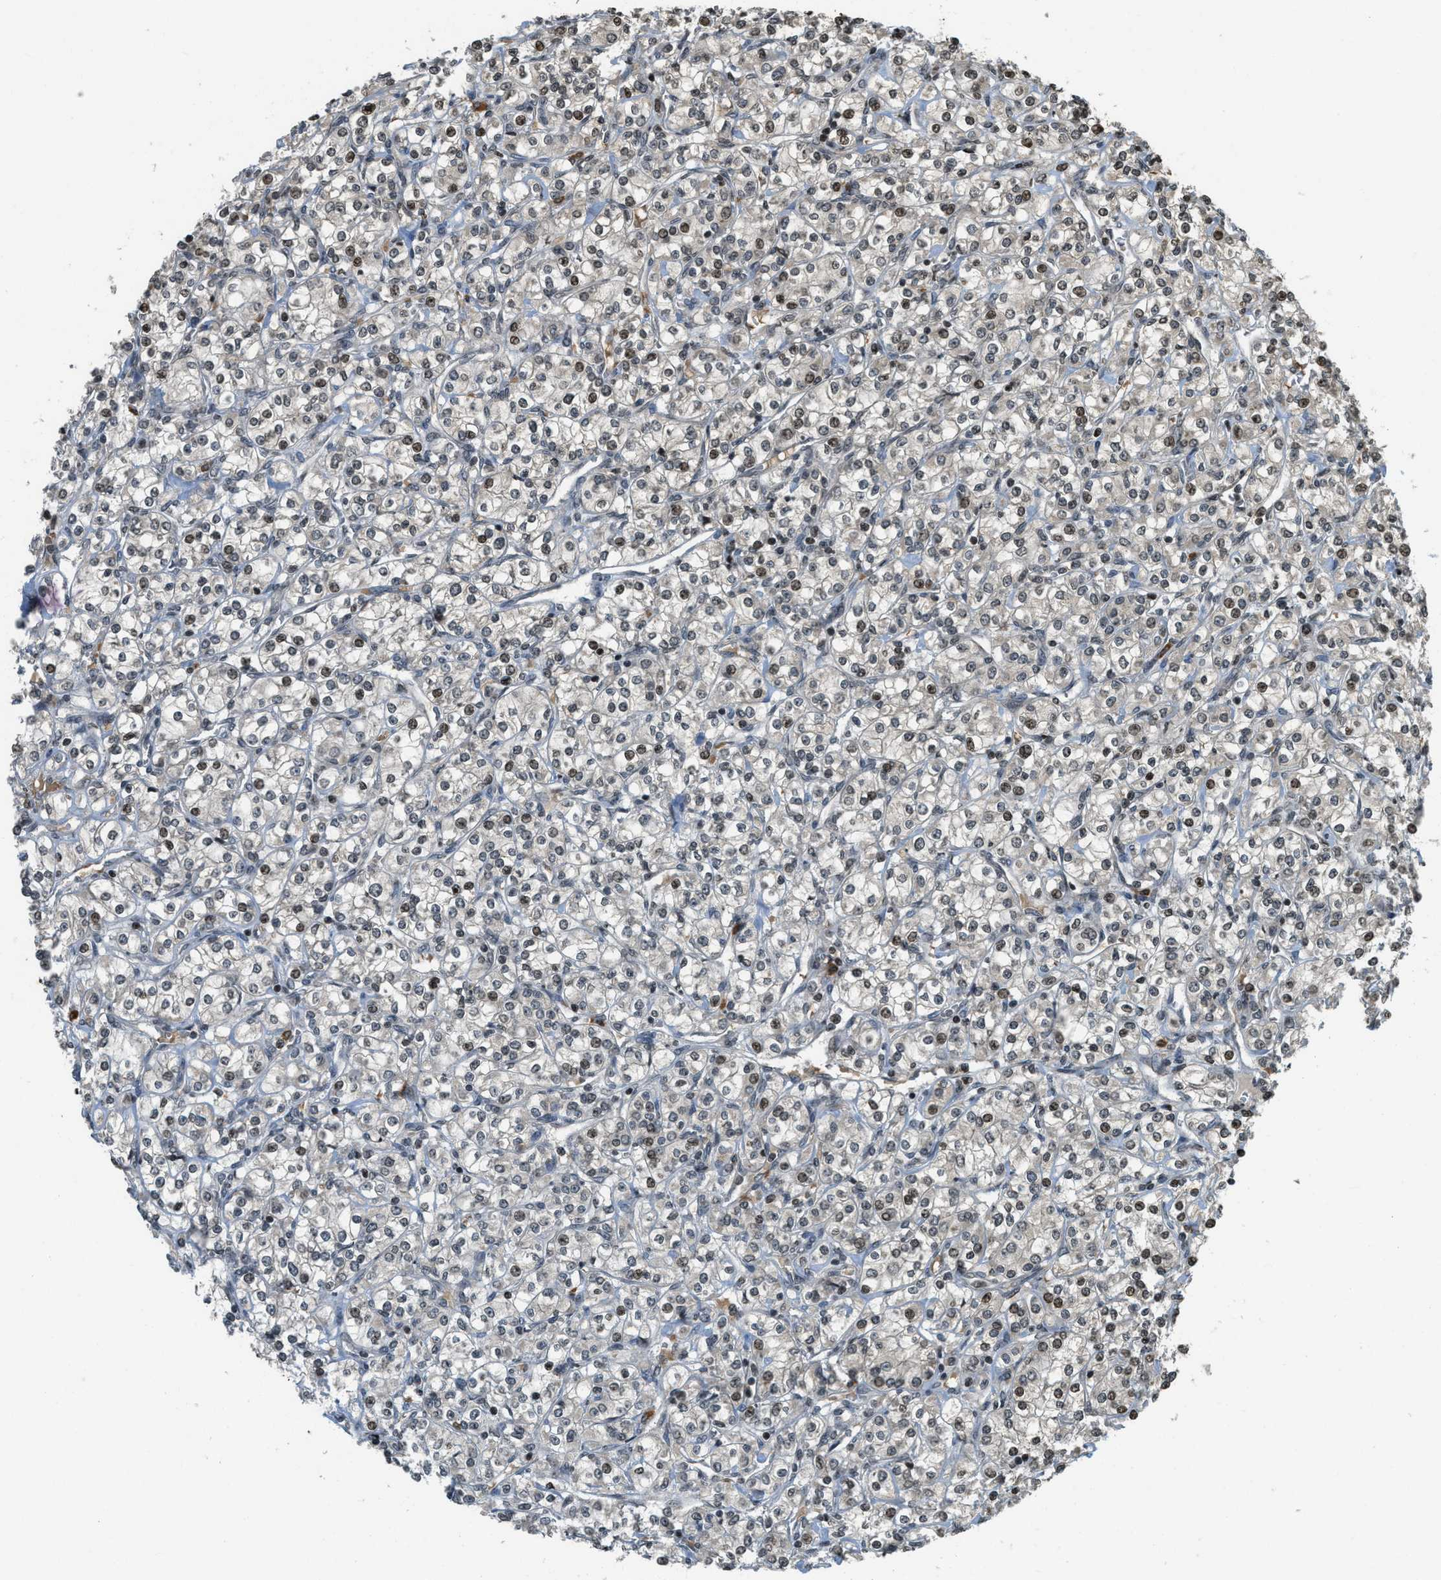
{"staining": {"intensity": "moderate", "quantity": "25%-75%", "location": "nuclear"}, "tissue": "renal cancer", "cell_type": "Tumor cells", "image_type": "cancer", "snomed": [{"axis": "morphology", "description": "Adenocarcinoma, NOS"}, {"axis": "topography", "description": "Kidney"}], "caption": "A brown stain shows moderate nuclear staining of a protein in renal adenocarcinoma tumor cells. (DAB = brown stain, brightfield microscopy at high magnification).", "gene": "SIAH1", "patient": {"sex": "male", "age": 77}}